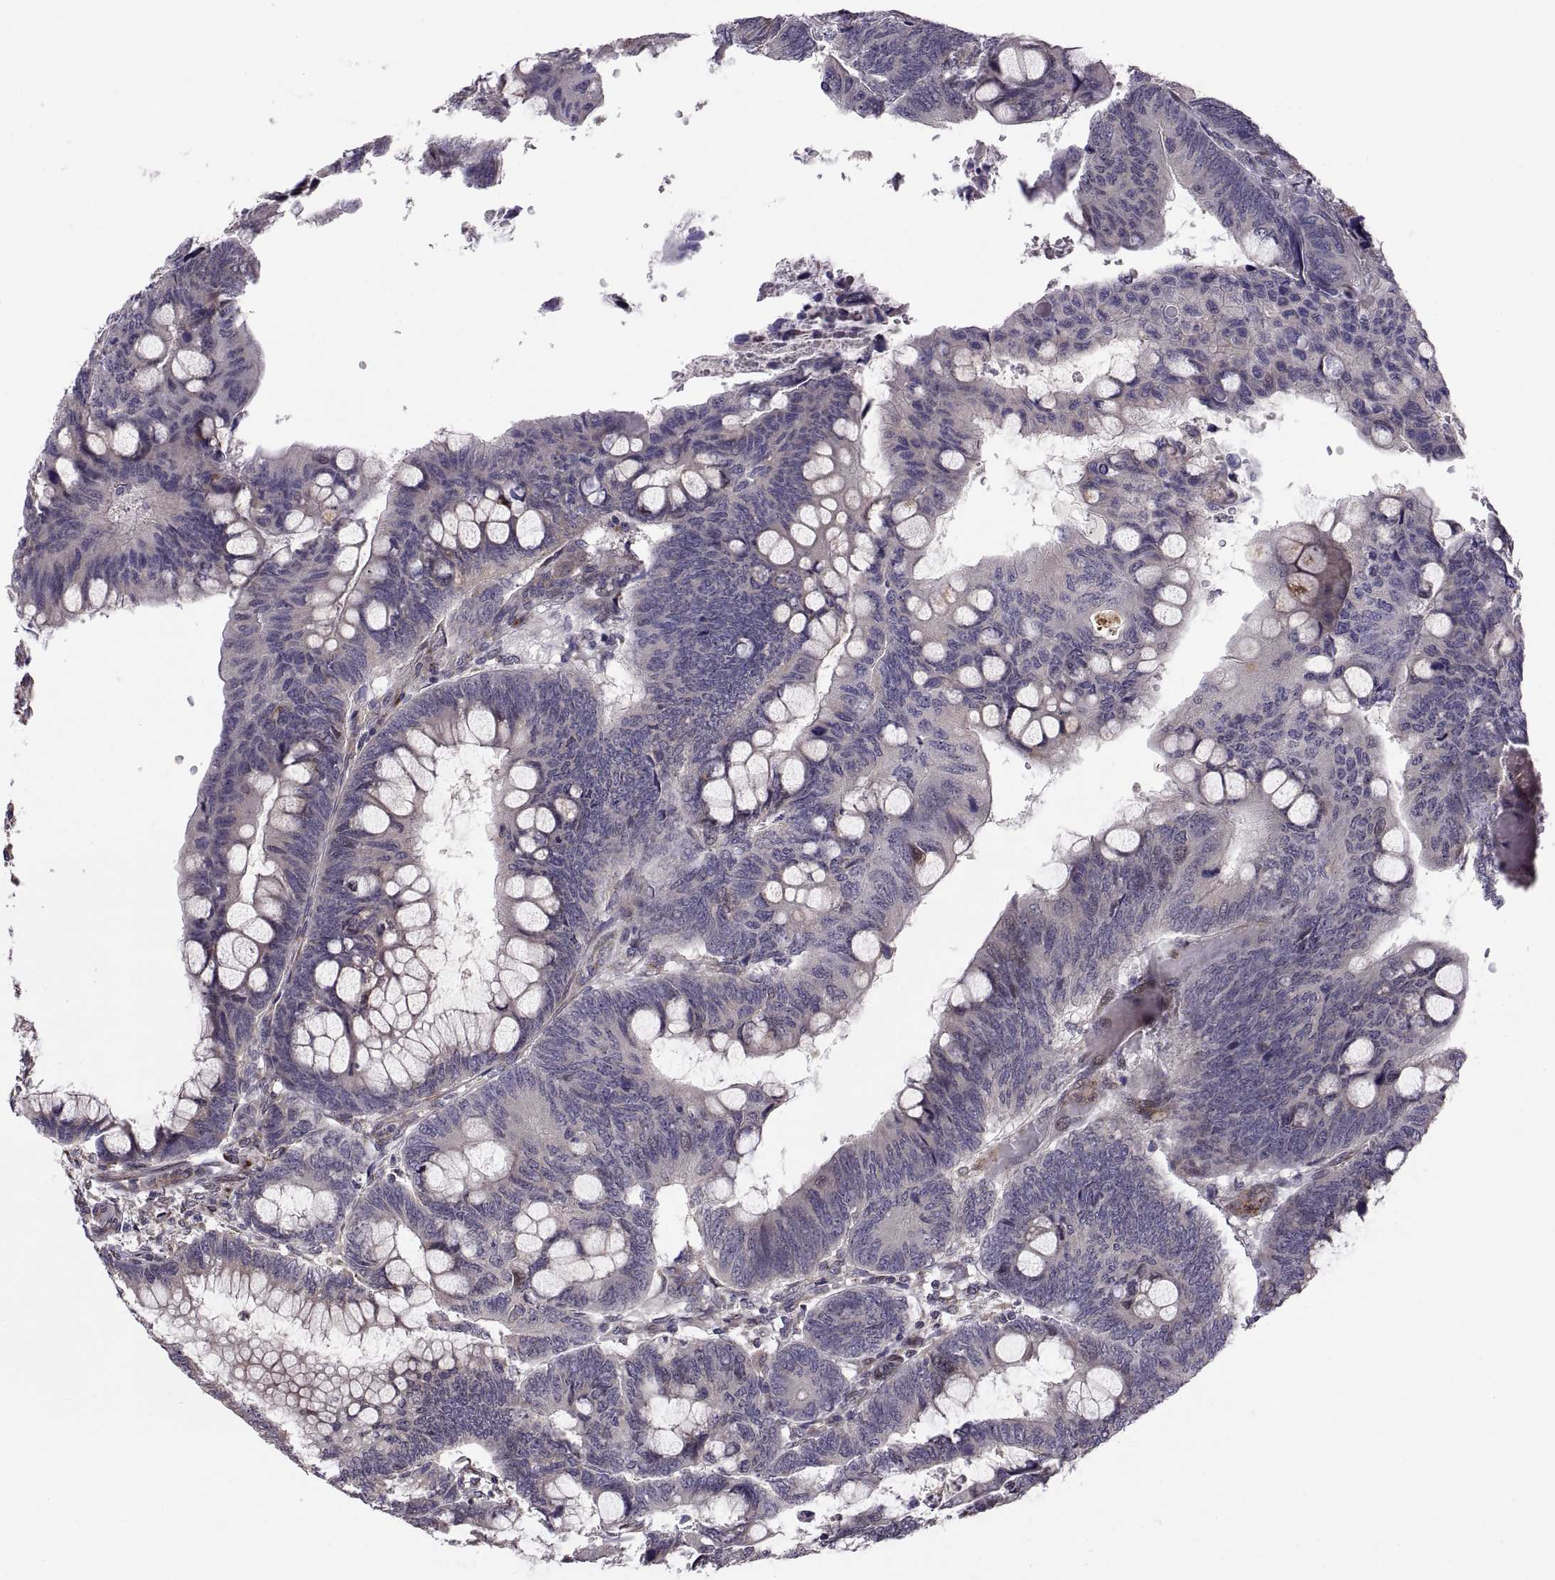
{"staining": {"intensity": "weak", "quantity": "<25%", "location": "cytoplasmic/membranous"}, "tissue": "colorectal cancer", "cell_type": "Tumor cells", "image_type": "cancer", "snomed": [{"axis": "morphology", "description": "Normal tissue, NOS"}, {"axis": "morphology", "description": "Adenocarcinoma, NOS"}, {"axis": "topography", "description": "Rectum"}], "caption": "Immunohistochemical staining of colorectal cancer (adenocarcinoma) reveals no significant staining in tumor cells.", "gene": "TESC", "patient": {"sex": "male", "age": 92}}